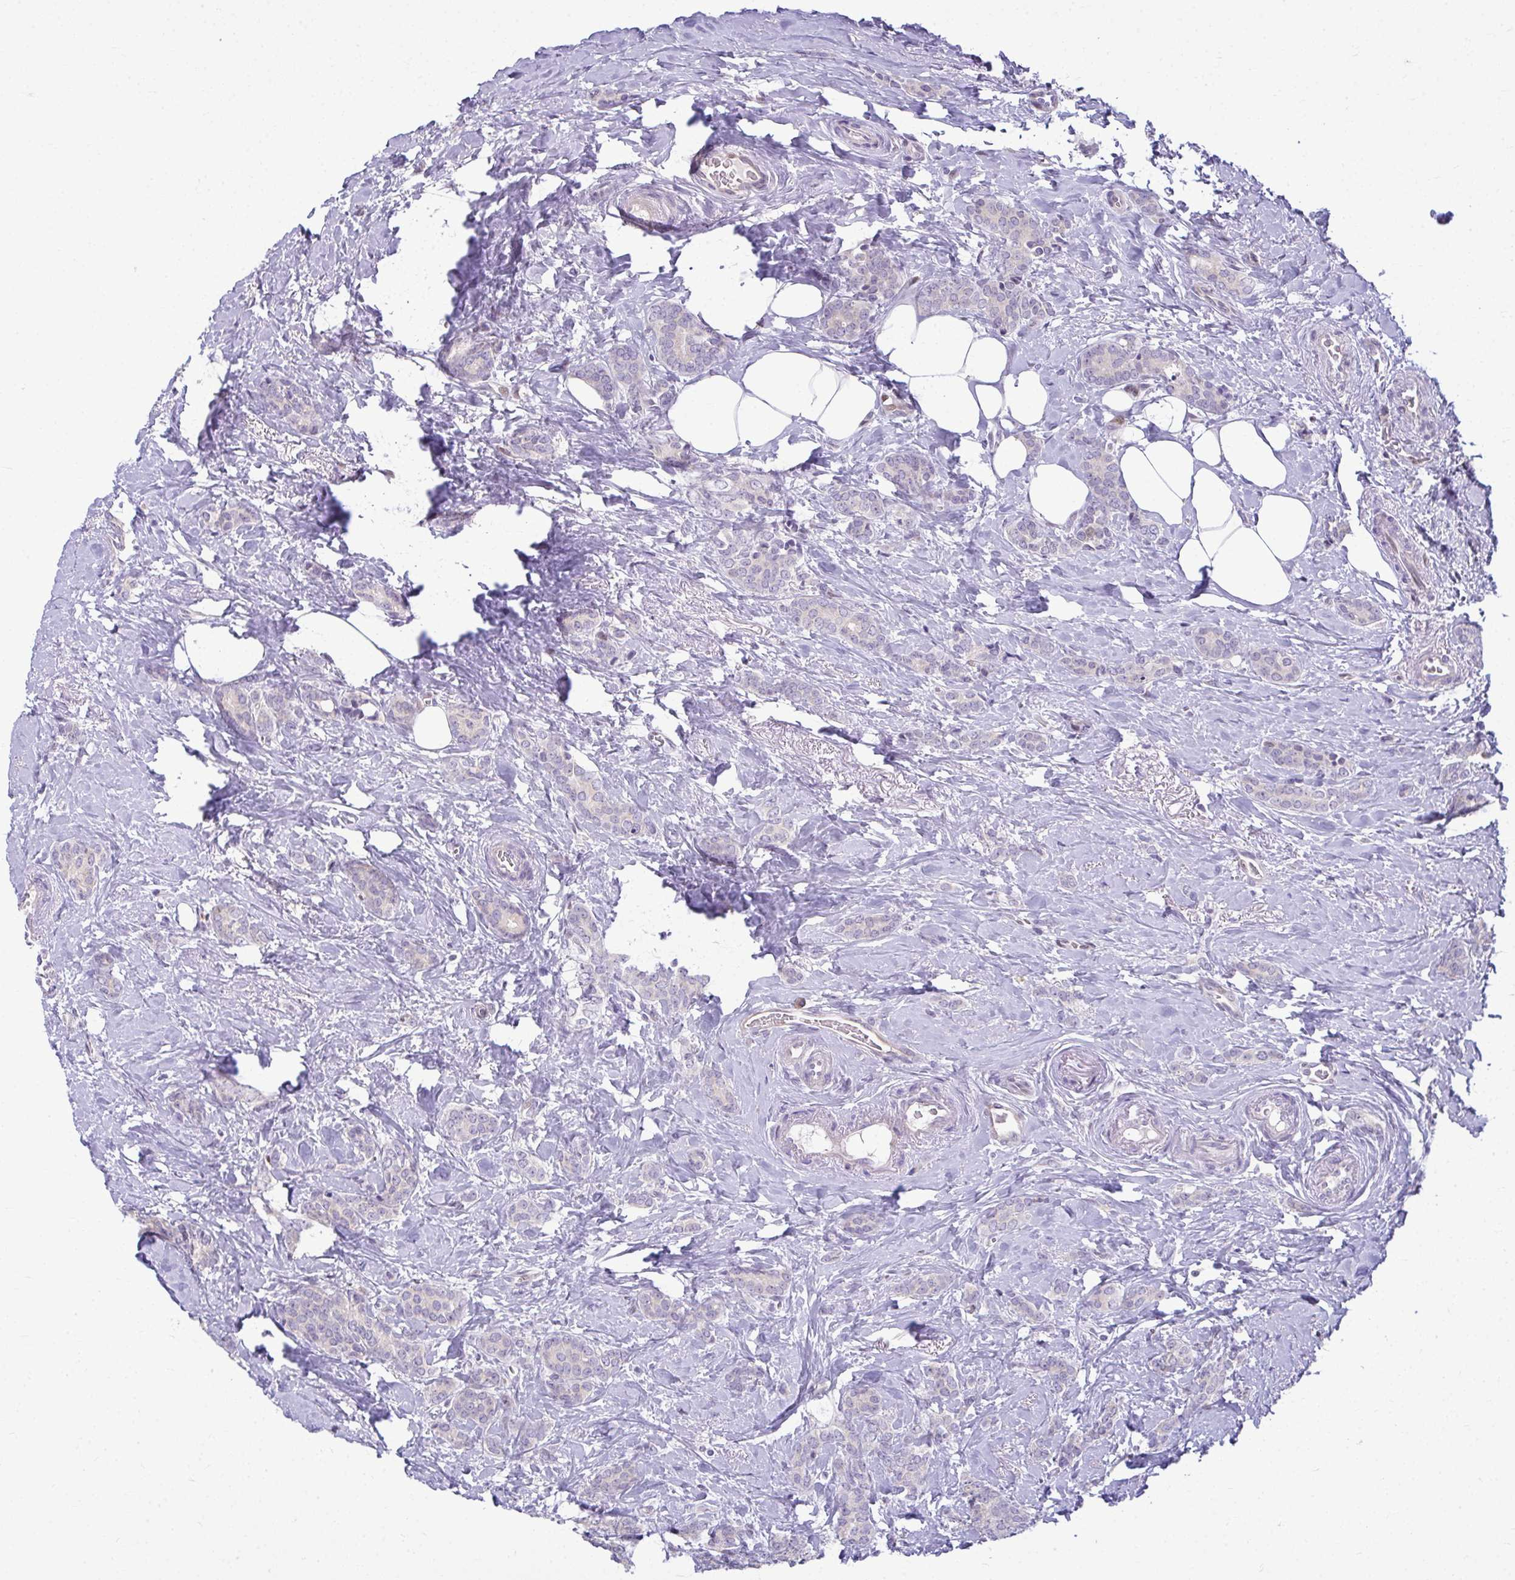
{"staining": {"intensity": "negative", "quantity": "none", "location": "none"}, "tissue": "breast cancer", "cell_type": "Tumor cells", "image_type": "cancer", "snomed": [{"axis": "morphology", "description": "Normal tissue, NOS"}, {"axis": "morphology", "description": "Duct carcinoma"}, {"axis": "topography", "description": "Breast"}], "caption": "Invasive ductal carcinoma (breast) stained for a protein using immunohistochemistry (IHC) displays no positivity tumor cells.", "gene": "ODF1", "patient": {"sex": "female", "age": 77}}